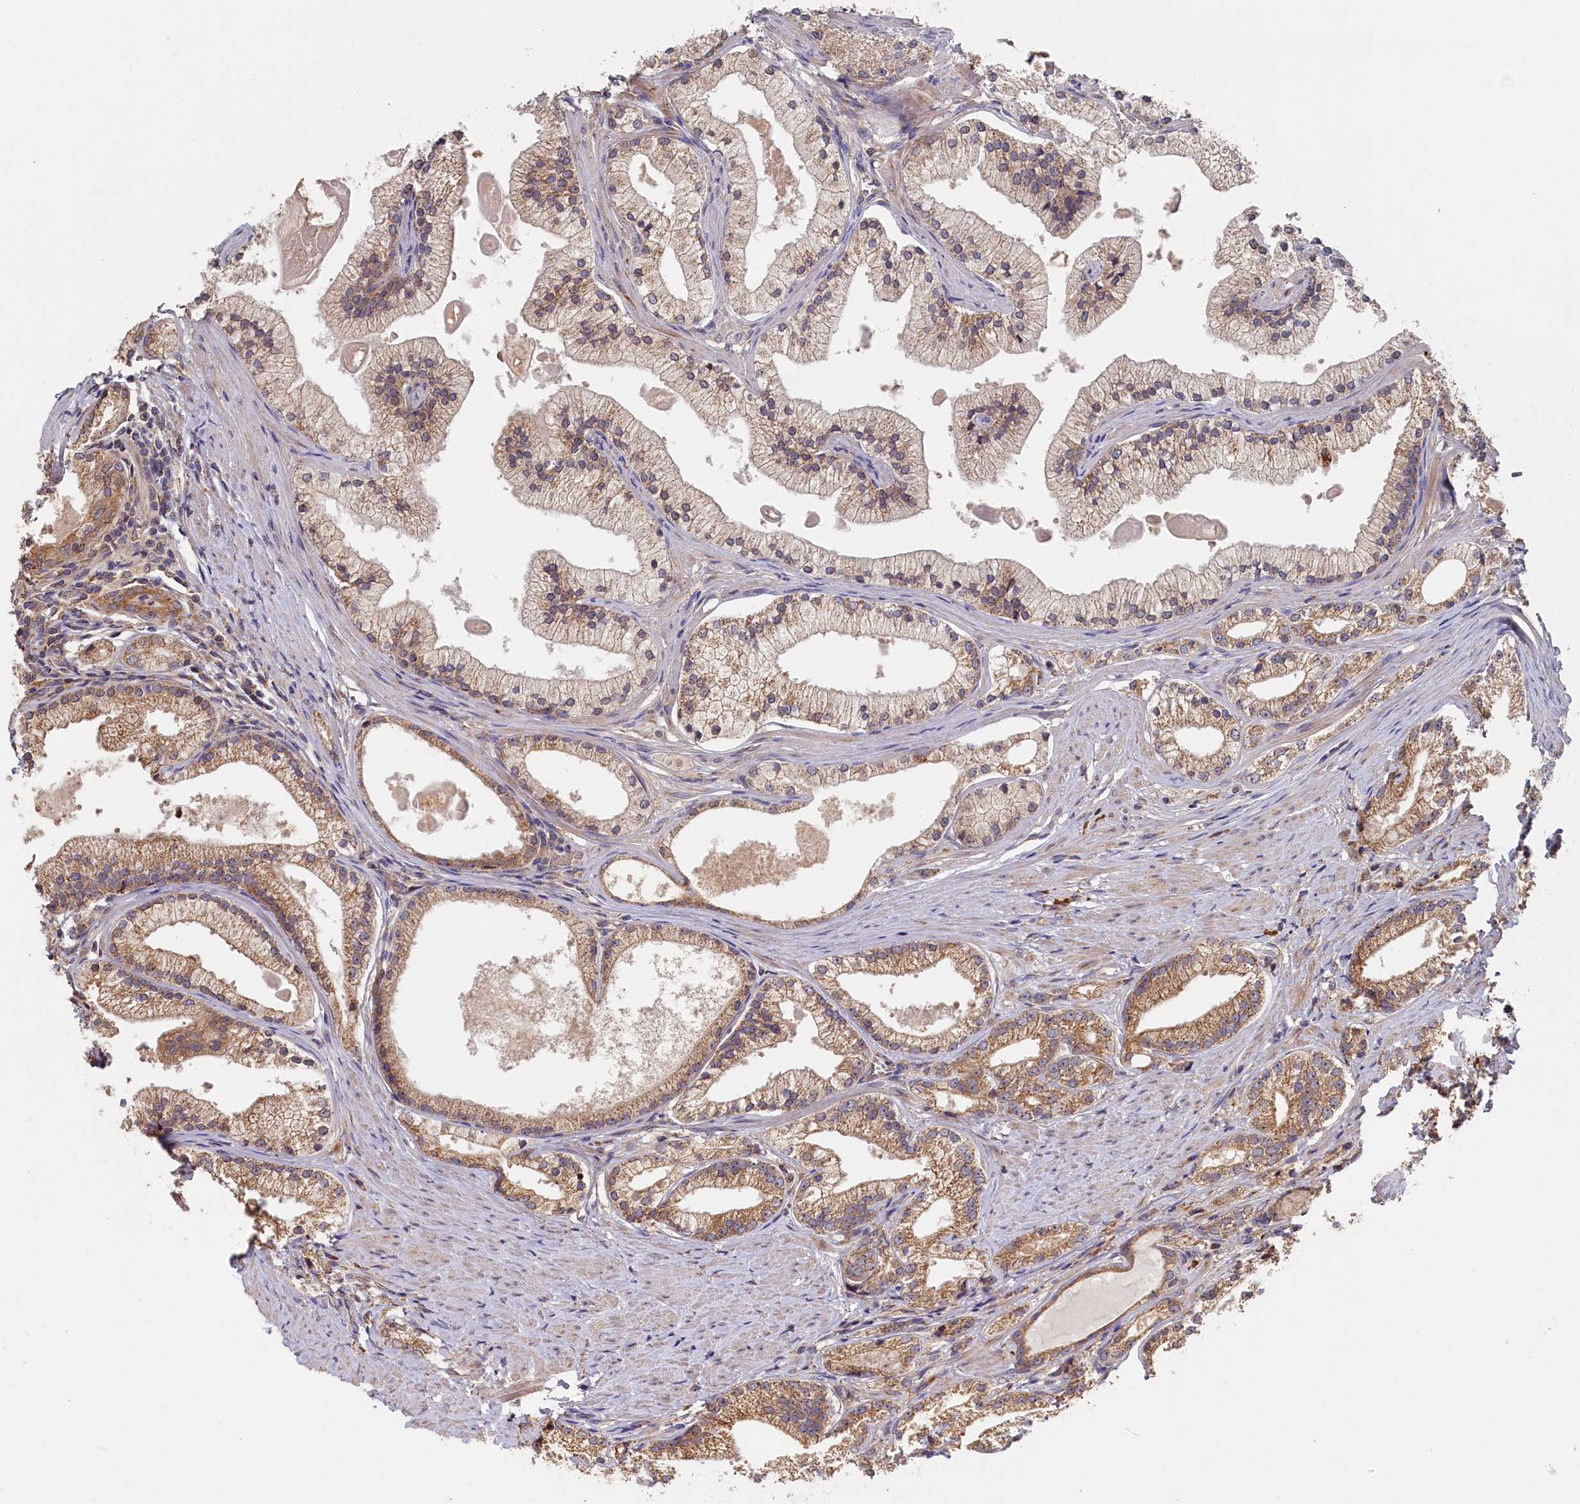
{"staining": {"intensity": "moderate", "quantity": ">75%", "location": "cytoplasmic/membranous"}, "tissue": "prostate cancer", "cell_type": "Tumor cells", "image_type": "cancer", "snomed": [{"axis": "morphology", "description": "Adenocarcinoma, Low grade"}, {"axis": "topography", "description": "Prostate"}], "caption": "Protein analysis of prostate cancer tissue exhibits moderate cytoplasmic/membranous expression in approximately >75% of tumor cells.", "gene": "CEP44", "patient": {"sex": "male", "age": 57}}